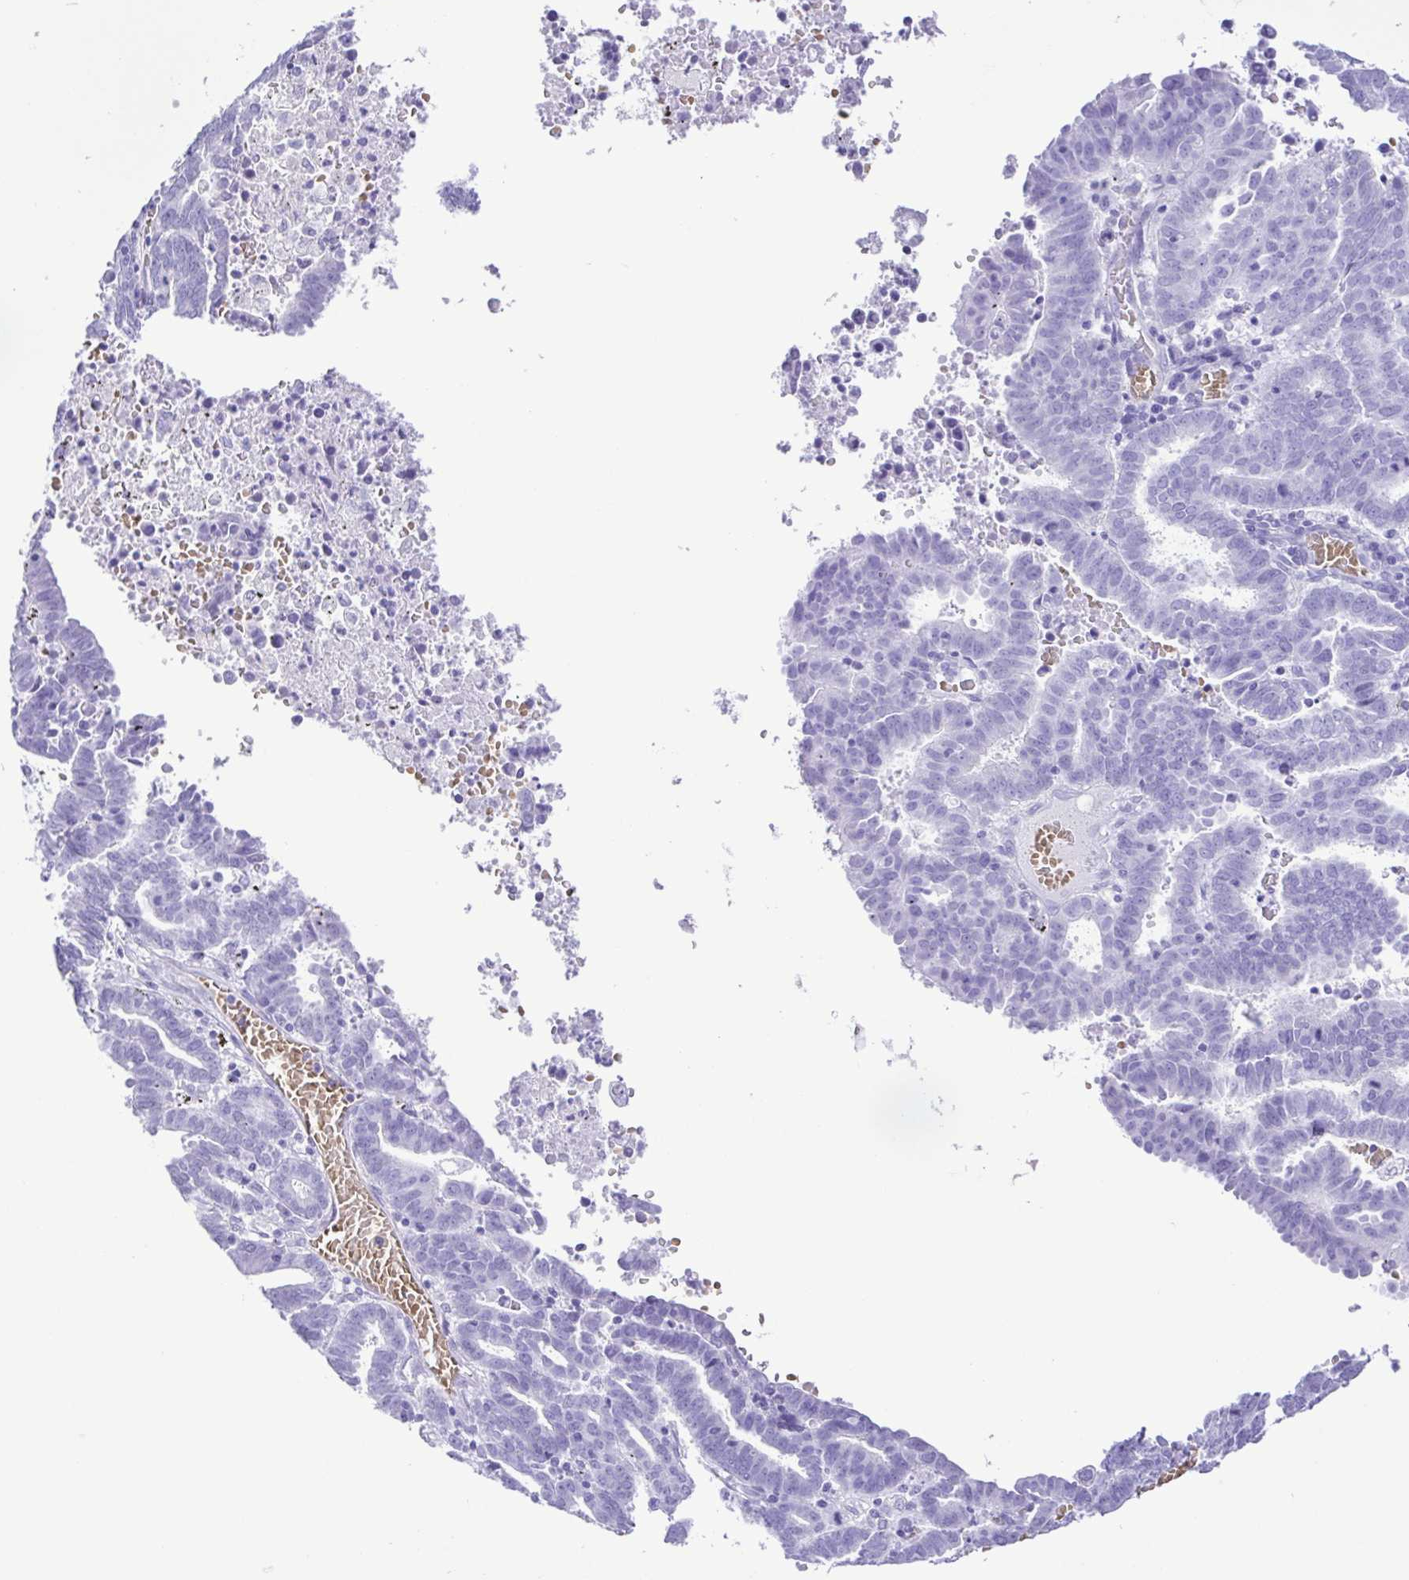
{"staining": {"intensity": "negative", "quantity": "none", "location": "none"}, "tissue": "endometrial cancer", "cell_type": "Tumor cells", "image_type": "cancer", "snomed": [{"axis": "morphology", "description": "Adenocarcinoma, NOS"}, {"axis": "topography", "description": "Uterus"}], "caption": "An image of endometrial cancer stained for a protein reveals no brown staining in tumor cells.", "gene": "SYT1", "patient": {"sex": "female", "age": 83}}